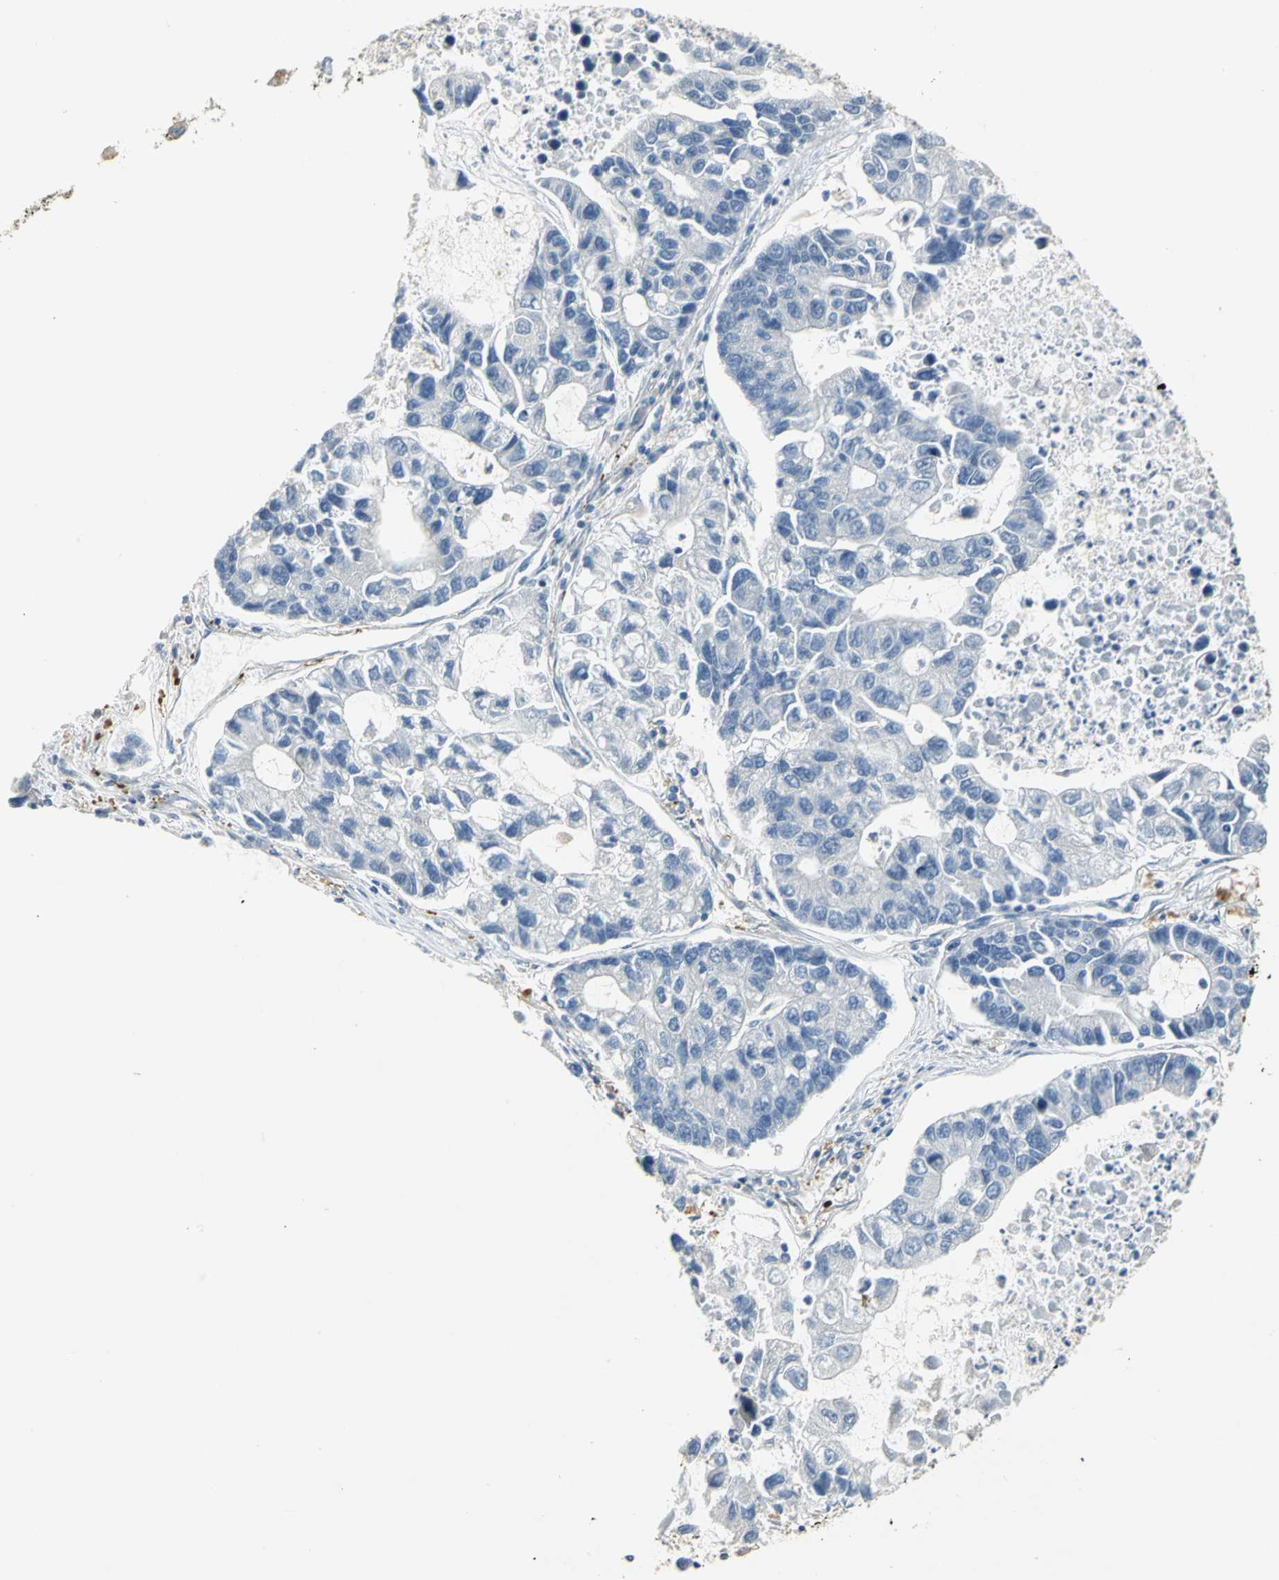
{"staining": {"intensity": "negative", "quantity": "none", "location": "none"}, "tissue": "lung cancer", "cell_type": "Tumor cells", "image_type": "cancer", "snomed": [{"axis": "morphology", "description": "Adenocarcinoma, NOS"}, {"axis": "topography", "description": "Lung"}], "caption": "Immunohistochemistry micrograph of human adenocarcinoma (lung) stained for a protein (brown), which reveals no expression in tumor cells.", "gene": "IL17RB", "patient": {"sex": "female", "age": 51}}